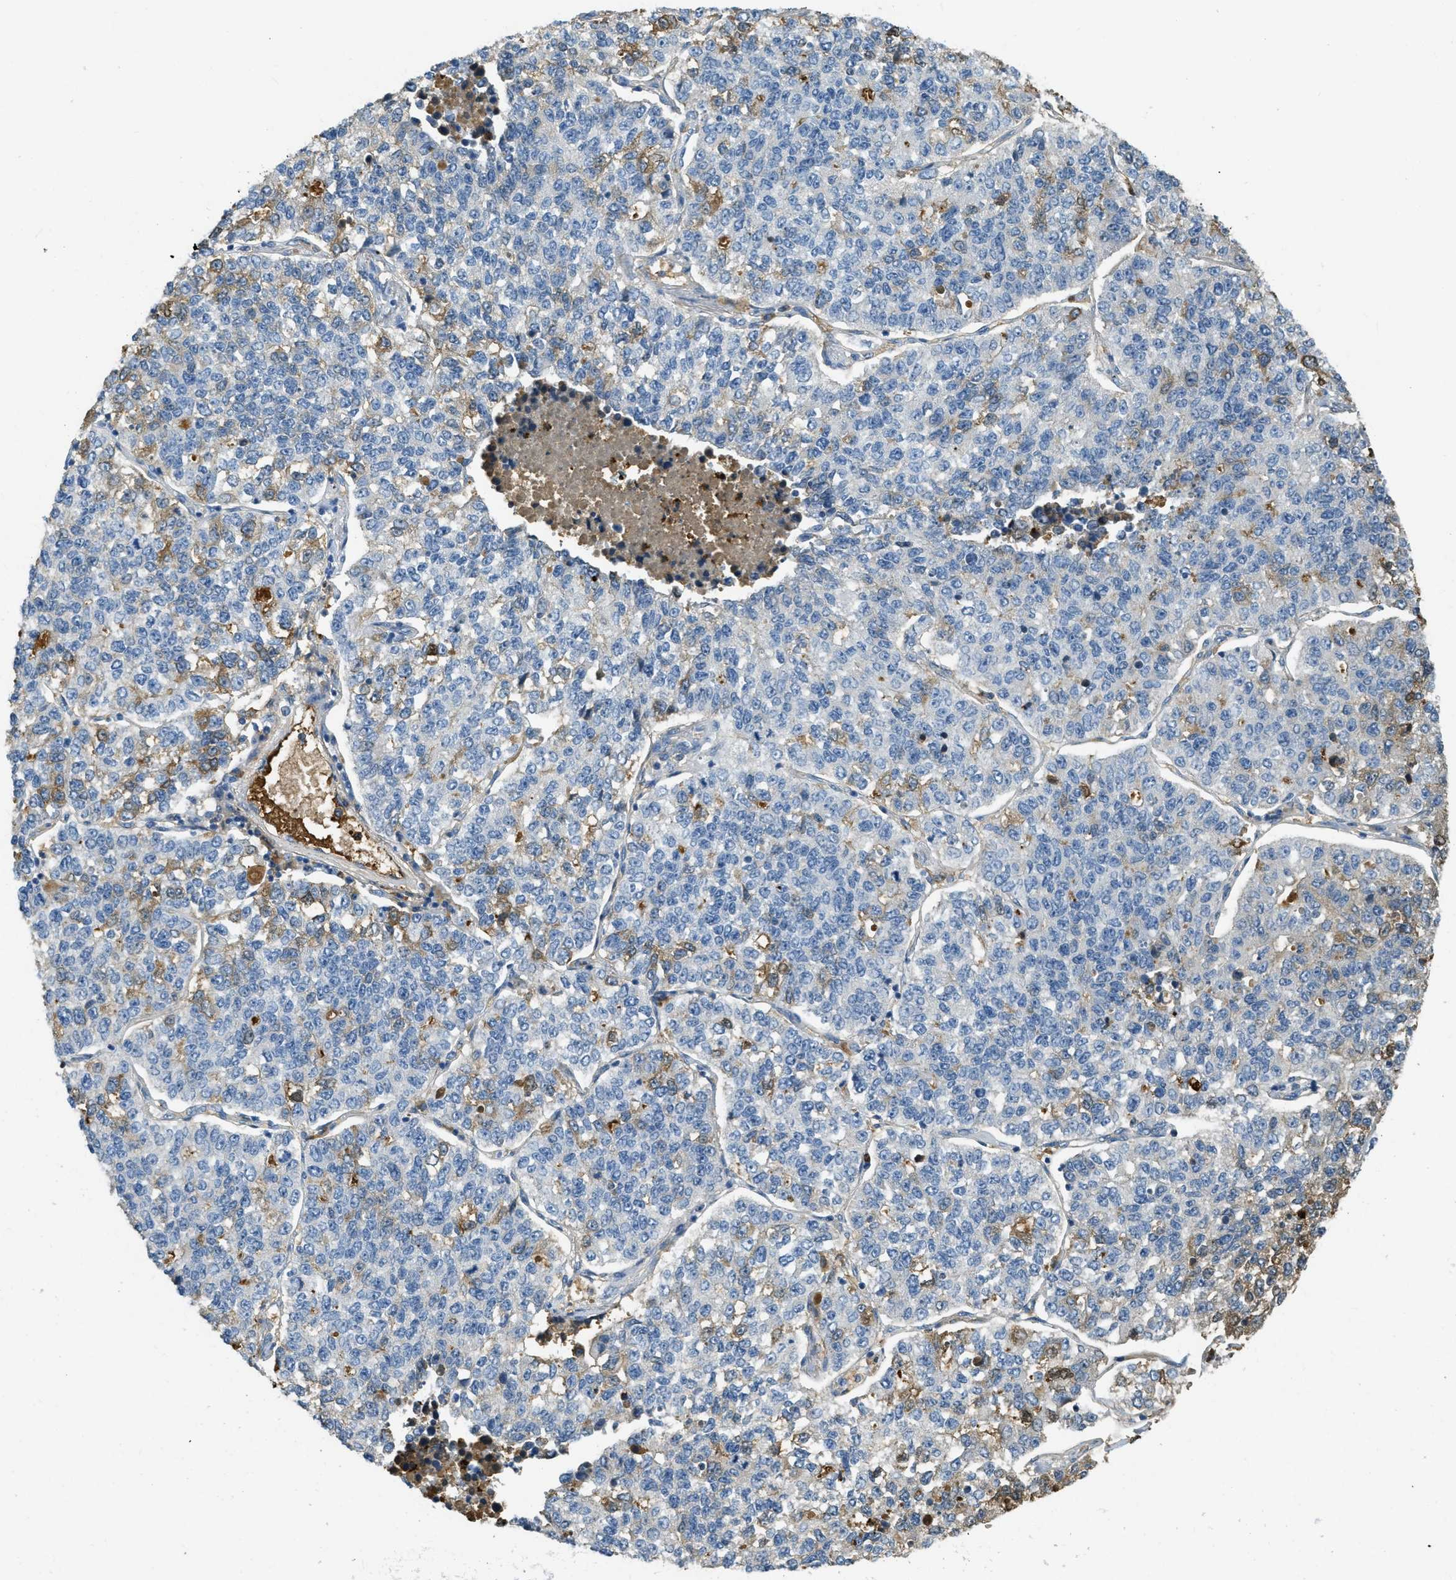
{"staining": {"intensity": "moderate", "quantity": "<25%", "location": "cytoplasmic/membranous"}, "tissue": "lung cancer", "cell_type": "Tumor cells", "image_type": "cancer", "snomed": [{"axis": "morphology", "description": "Adenocarcinoma, NOS"}, {"axis": "topography", "description": "Lung"}], "caption": "A brown stain labels moderate cytoplasmic/membranous expression of a protein in human lung cancer (adenocarcinoma) tumor cells.", "gene": "PRTN3", "patient": {"sex": "male", "age": 49}}